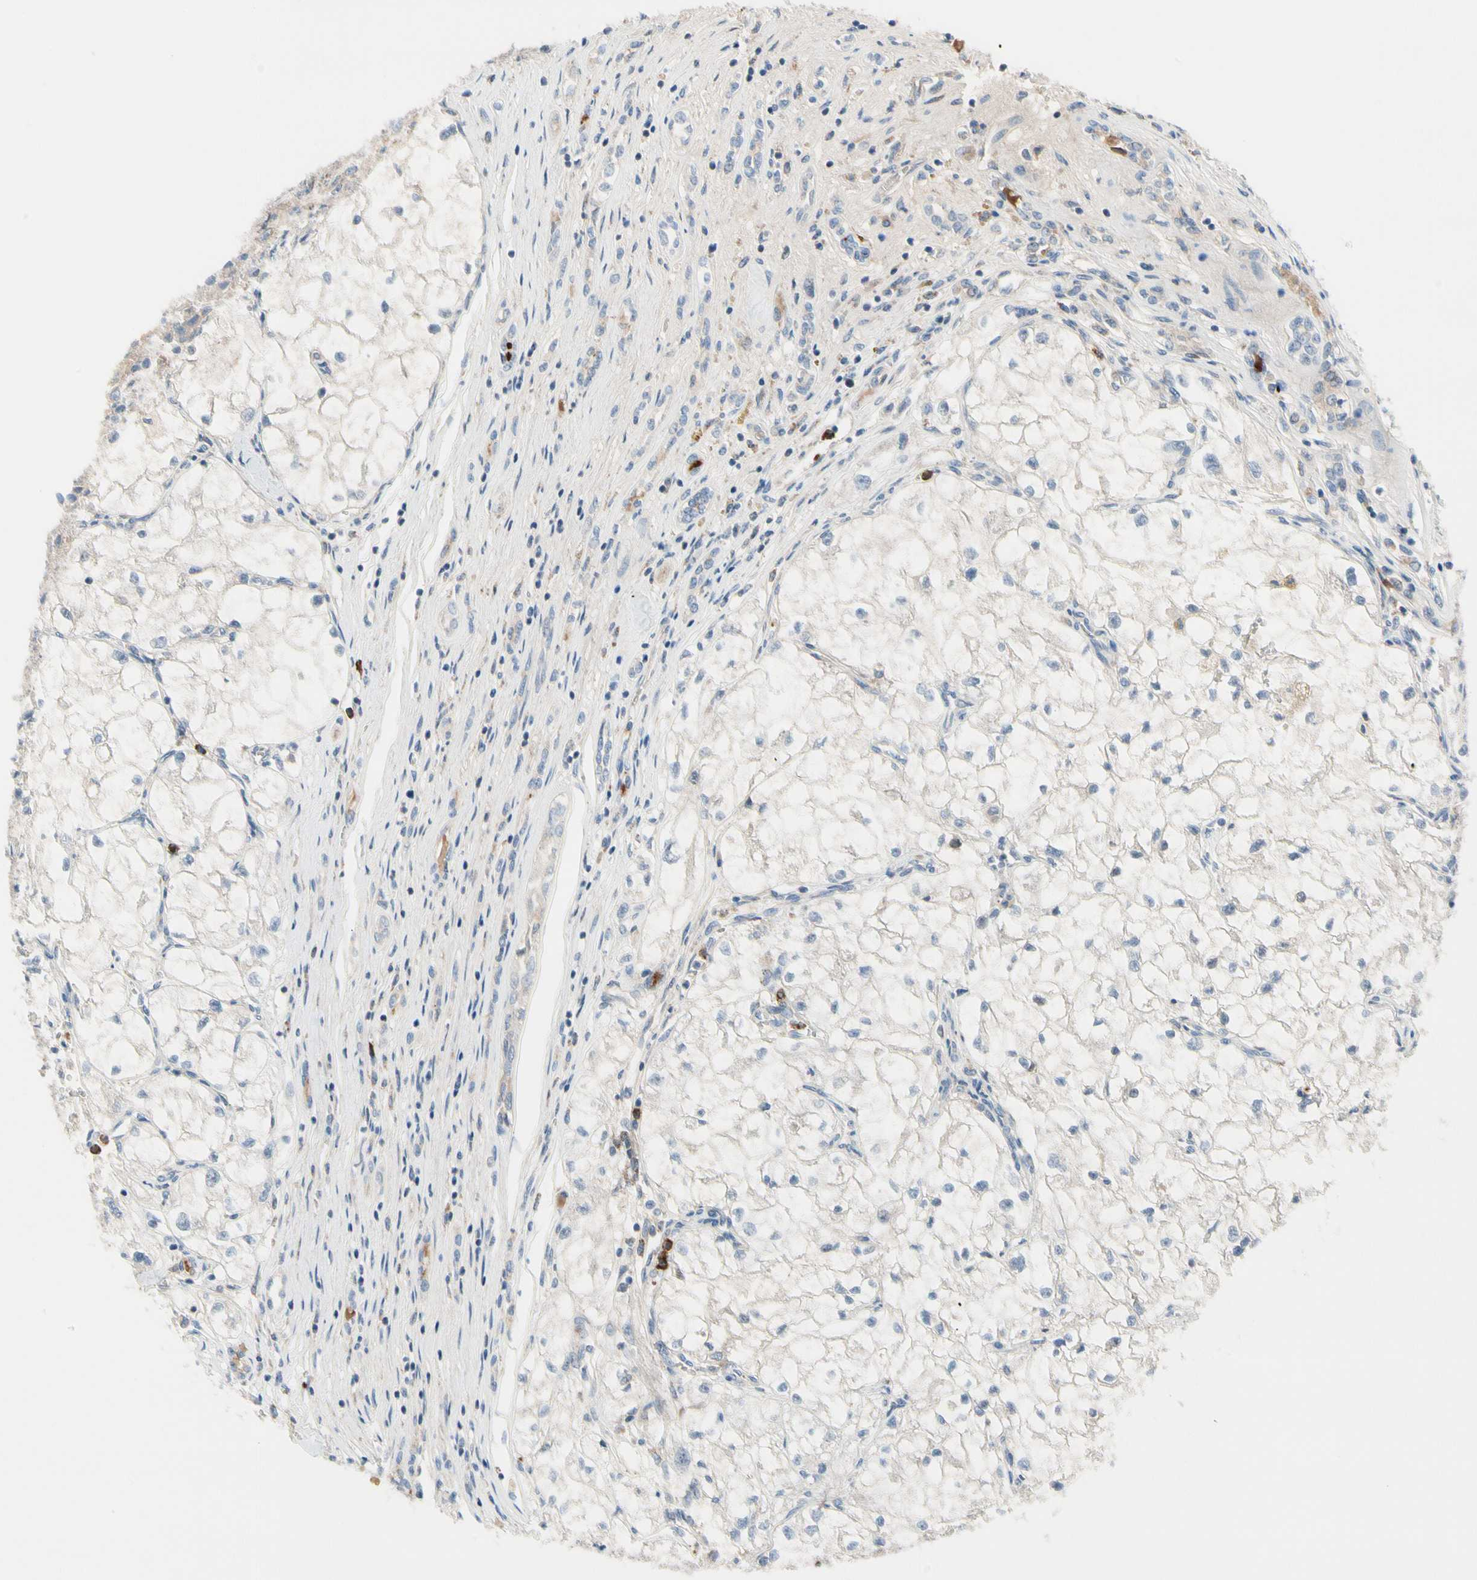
{"staining": {"intensity": "negative", "quantity": "none", "location": "none"}, "tissue": "renal cancer", "cell_type": "Tumor cells", "image_type": "cancer", "snomed": [{"axis": "morphology", "description": "Adenocarcinoma, NOS"}, {"axis": "topography", "description": "Kidney"}], "caption": "Tumor cells are negative for brown protein staining in renal adenocarcinoma.", "gene": "HJURP", "patient": {"sex": "female", "age": 70}}